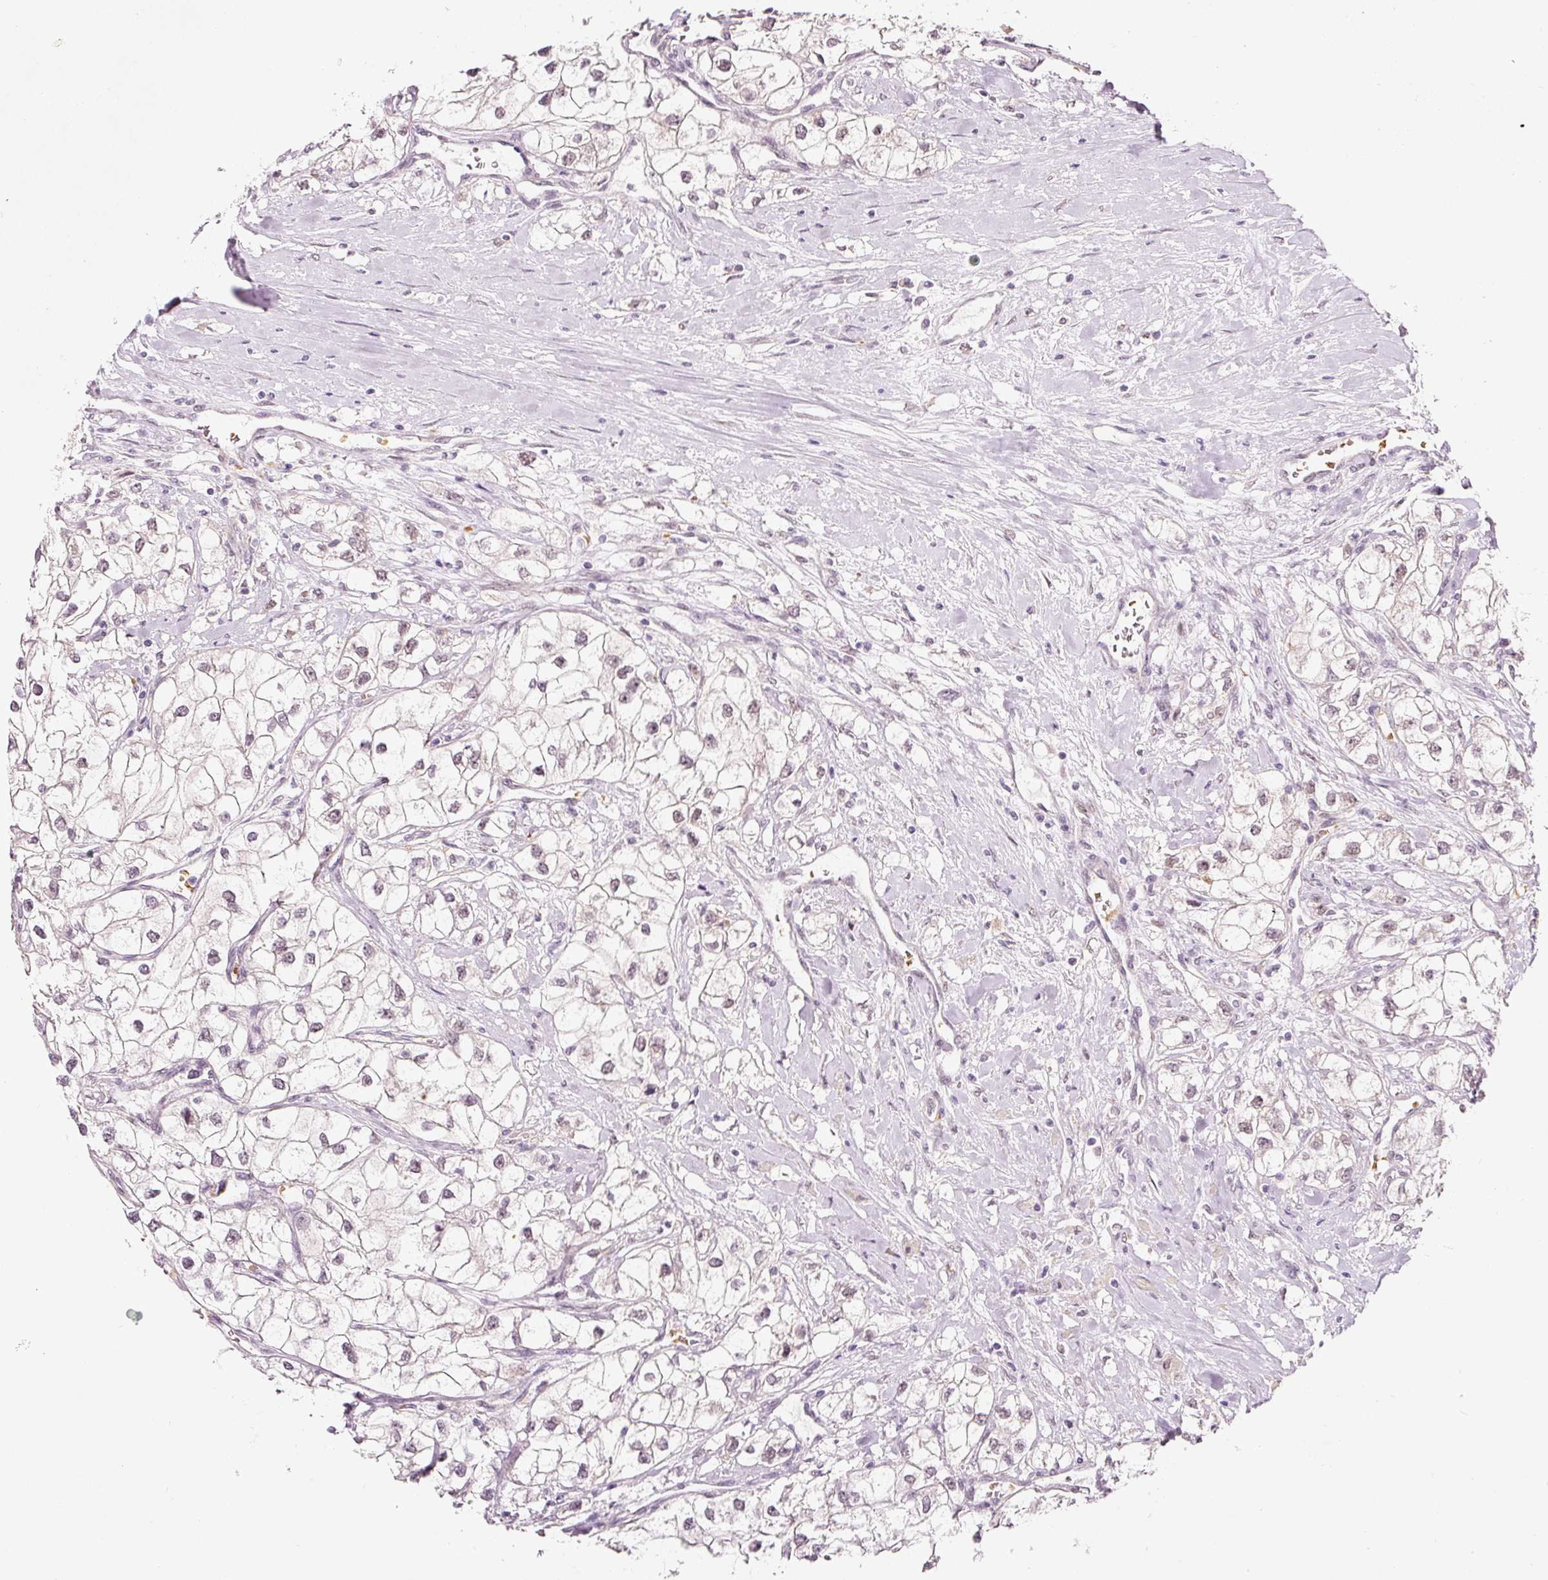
{"staining": {"intensity": "weak", "quantity": "<25%", "location": "nuclear"}, "tissue": "renal cancer", "cell_type": "Tumor cells", "image_type": "cancer", "snomed": [{"axis": "morphology", "description": "Adenocarcinoma, NOS"}, {"axis": "topography", "description": "Kidney"}], "caption": "Immunohistochemistry photomicrograph of renal adenocarcinoma stained for a protein (brown), which reveals no positivity in tumor cells.", "gene": "ZNF460", "patient": {"sex": "male", "age": 59}}